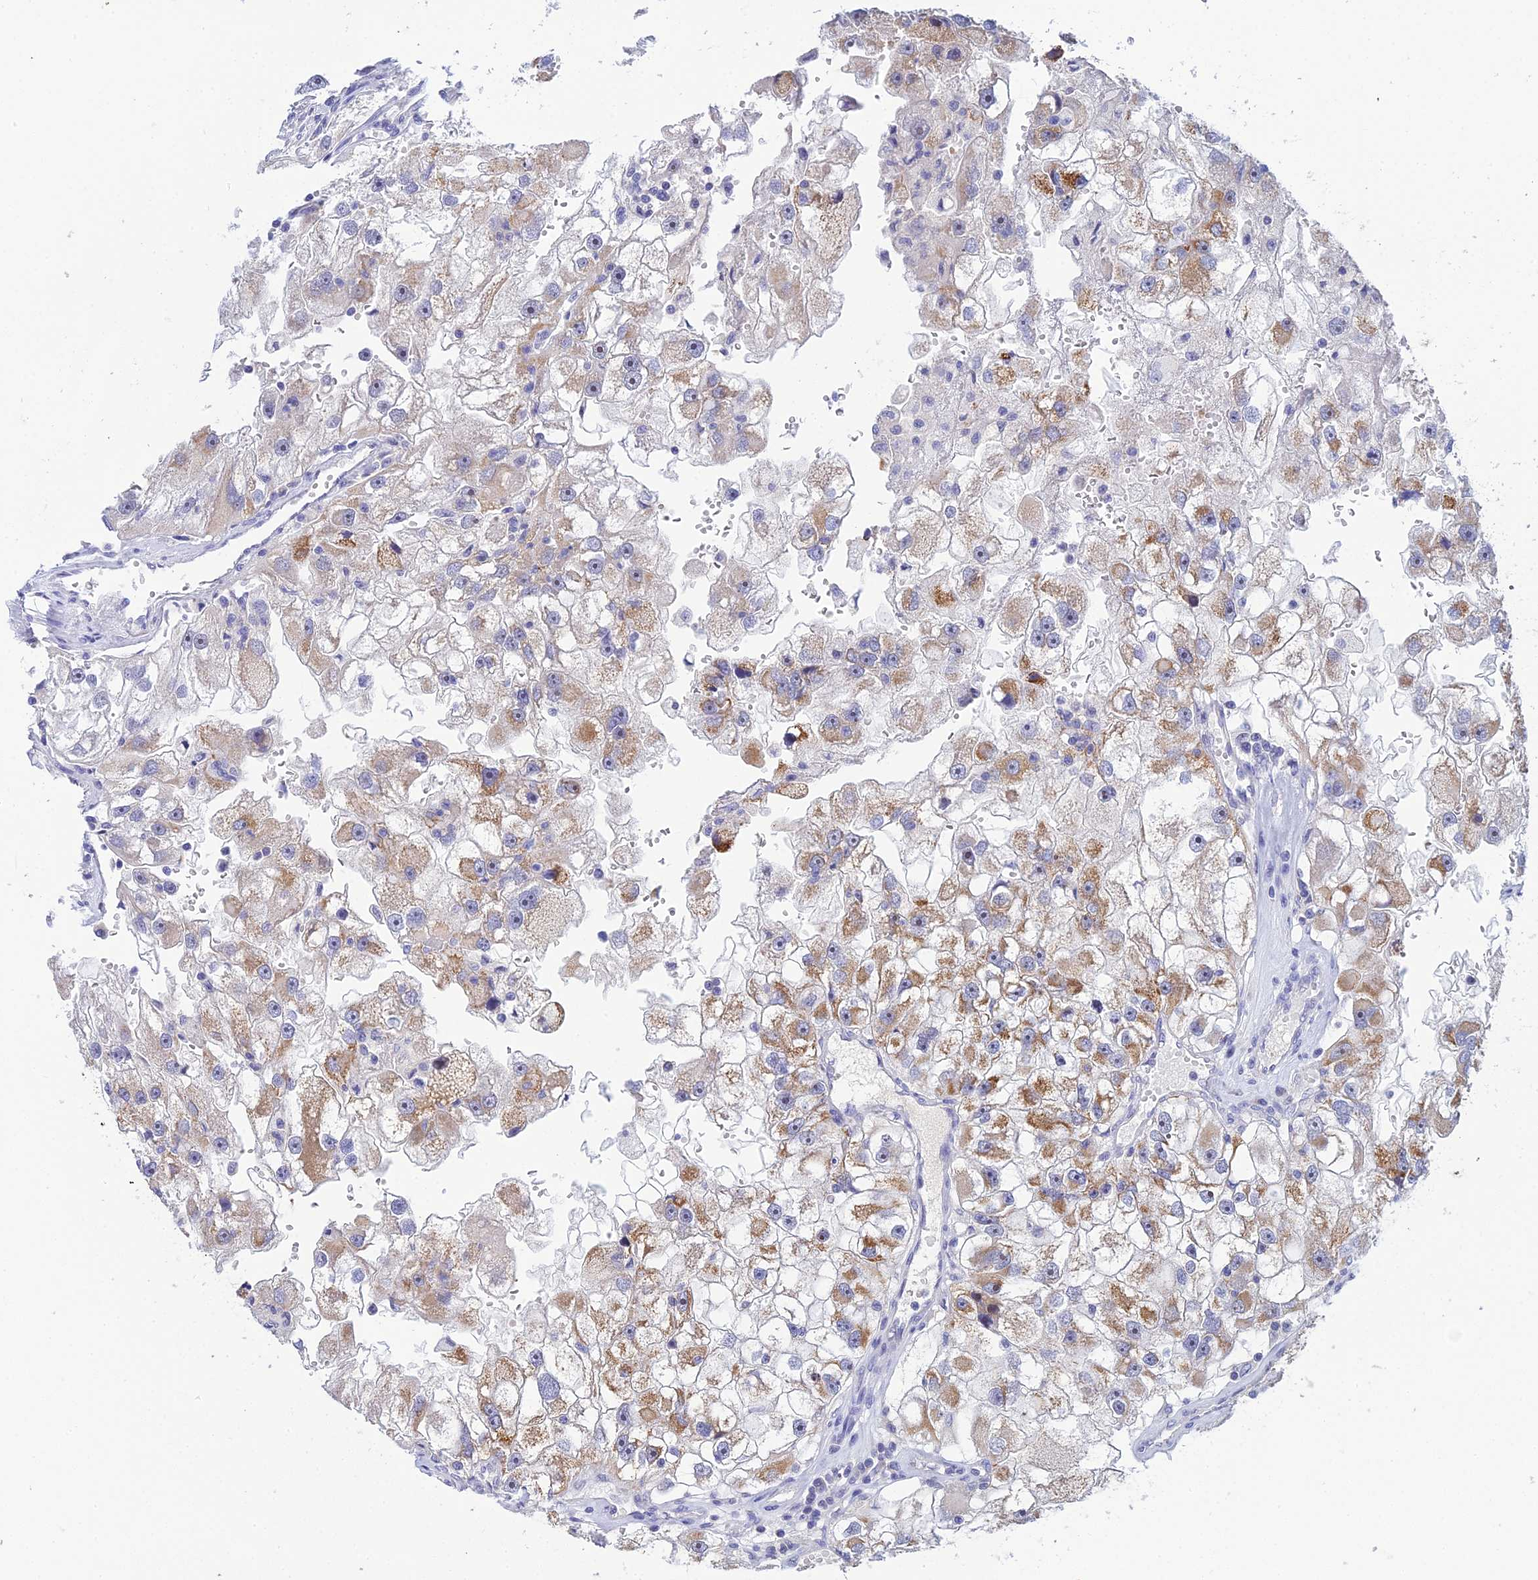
{"staining": {"intensity": "moderate", "quantity": ">75%", "location": "cytoplasmic/membranous"}, "tissue": "renal cancer", "cell_type": "Tumor cells", "image_type": "cancer", "snomed": [{"axis": "morphology", "description": "Adenocarcinoma, NOS"}, {"axis": "topography", "description": "Kidney"}], "caption": "Renal adenocarcinoma stained with a brown dye demonstrates moderate cytoplasmic/membranous positive expression in approximately >75% of tumor cells.", "gene": "PLPP4", "patient": {"sex": "male", "age": 63}}